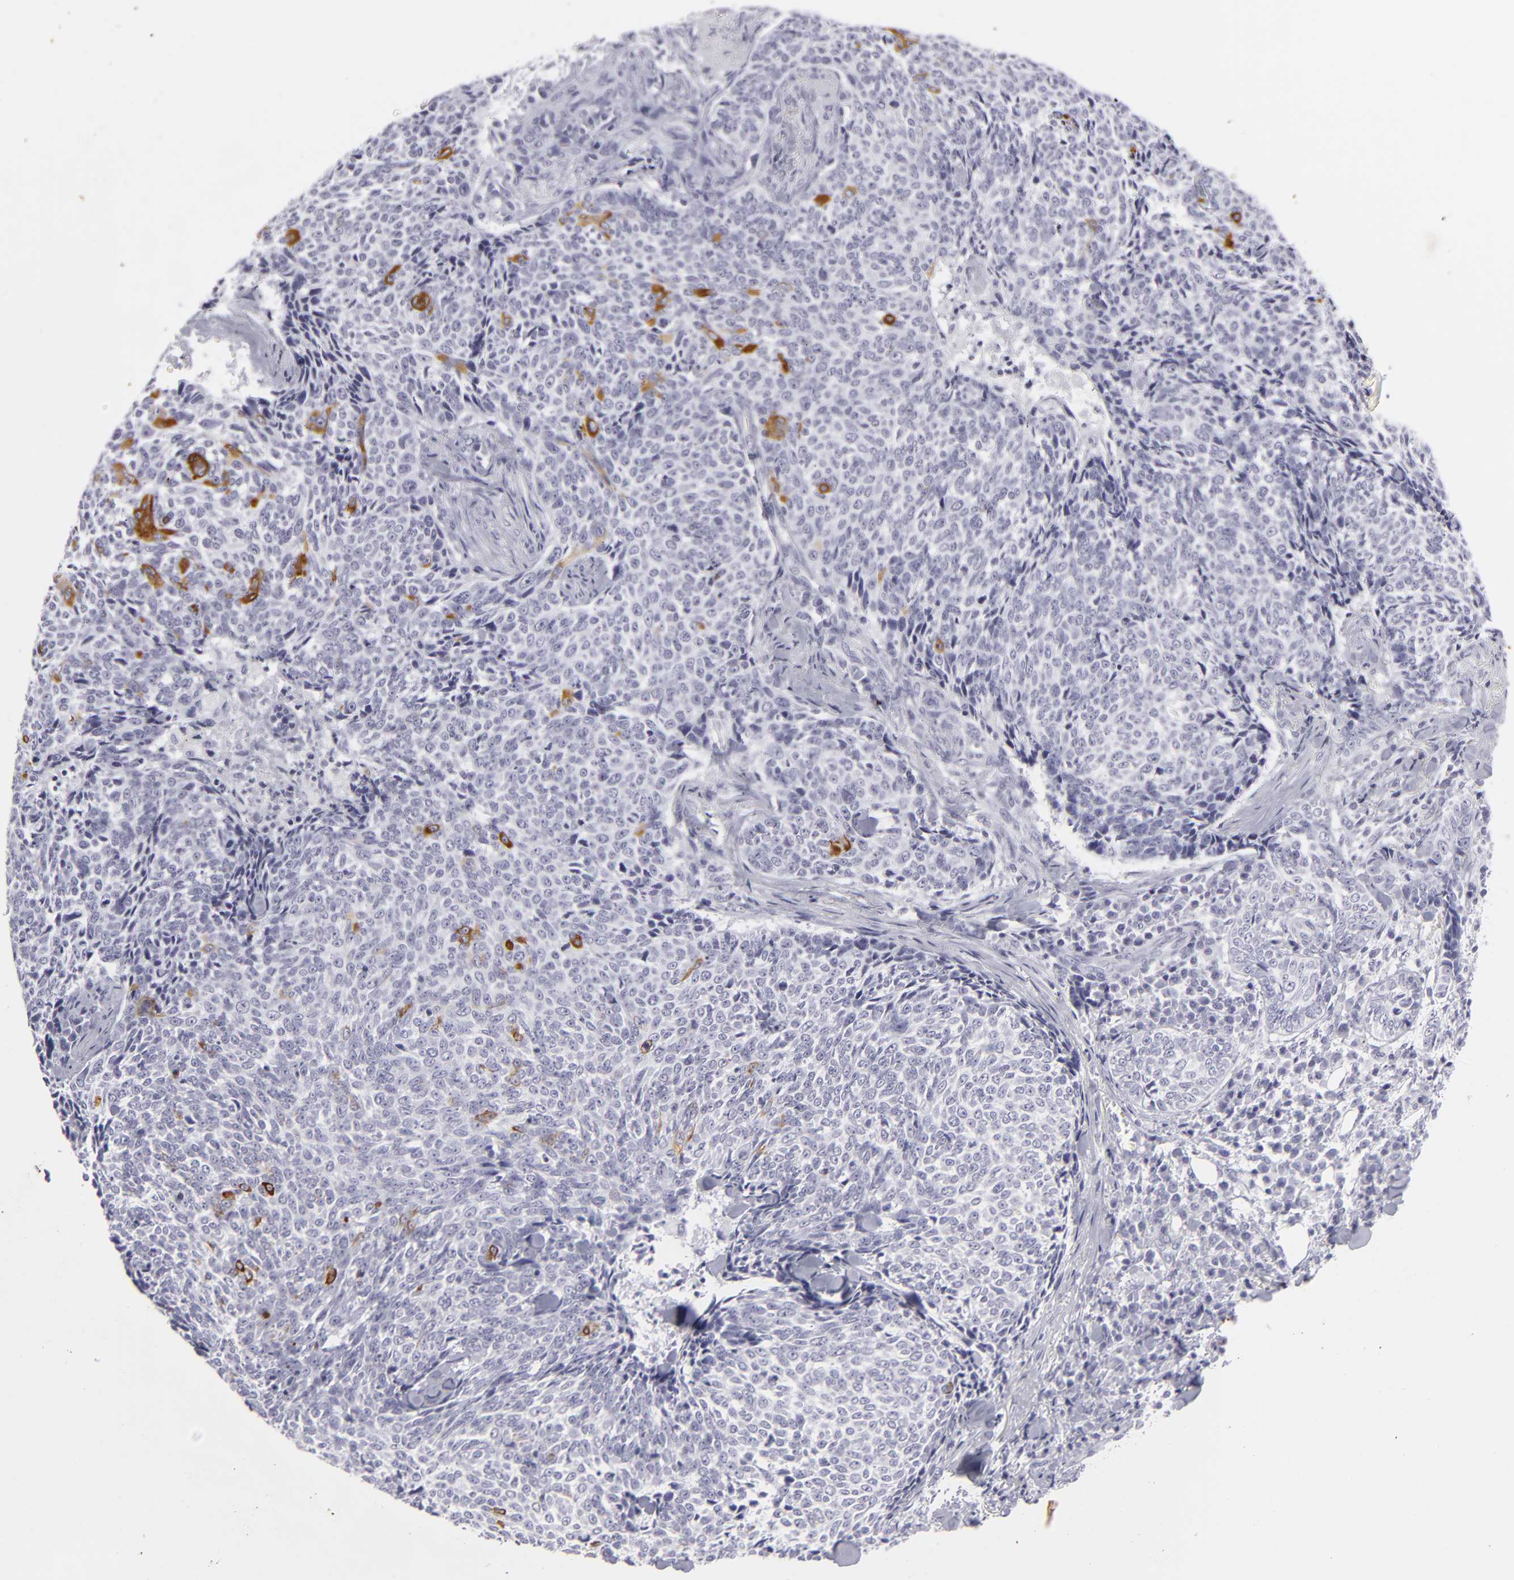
{"staining": {"intensity": "moderate", "quantity": "<25%", "location": "cytoplasmic/membranous"}, "tissue": "skin cancer", "cell_type": "Tumor cells", "image_type": "cancer", "snomed": [{"axis": "morphology", "description": "Basal cell carcinoma"}, {"axis": "topography", "description": "Skin"}], "caption": "There is low levels of moderate cytoplasmic/membranous positivity in tumor cells of skin cancer (basal cell carcinoma), as demonstrated by immunohistochemical staining (brown color).", "gene": "KRT1", "patient": {"sex": "female", "age": 89}}